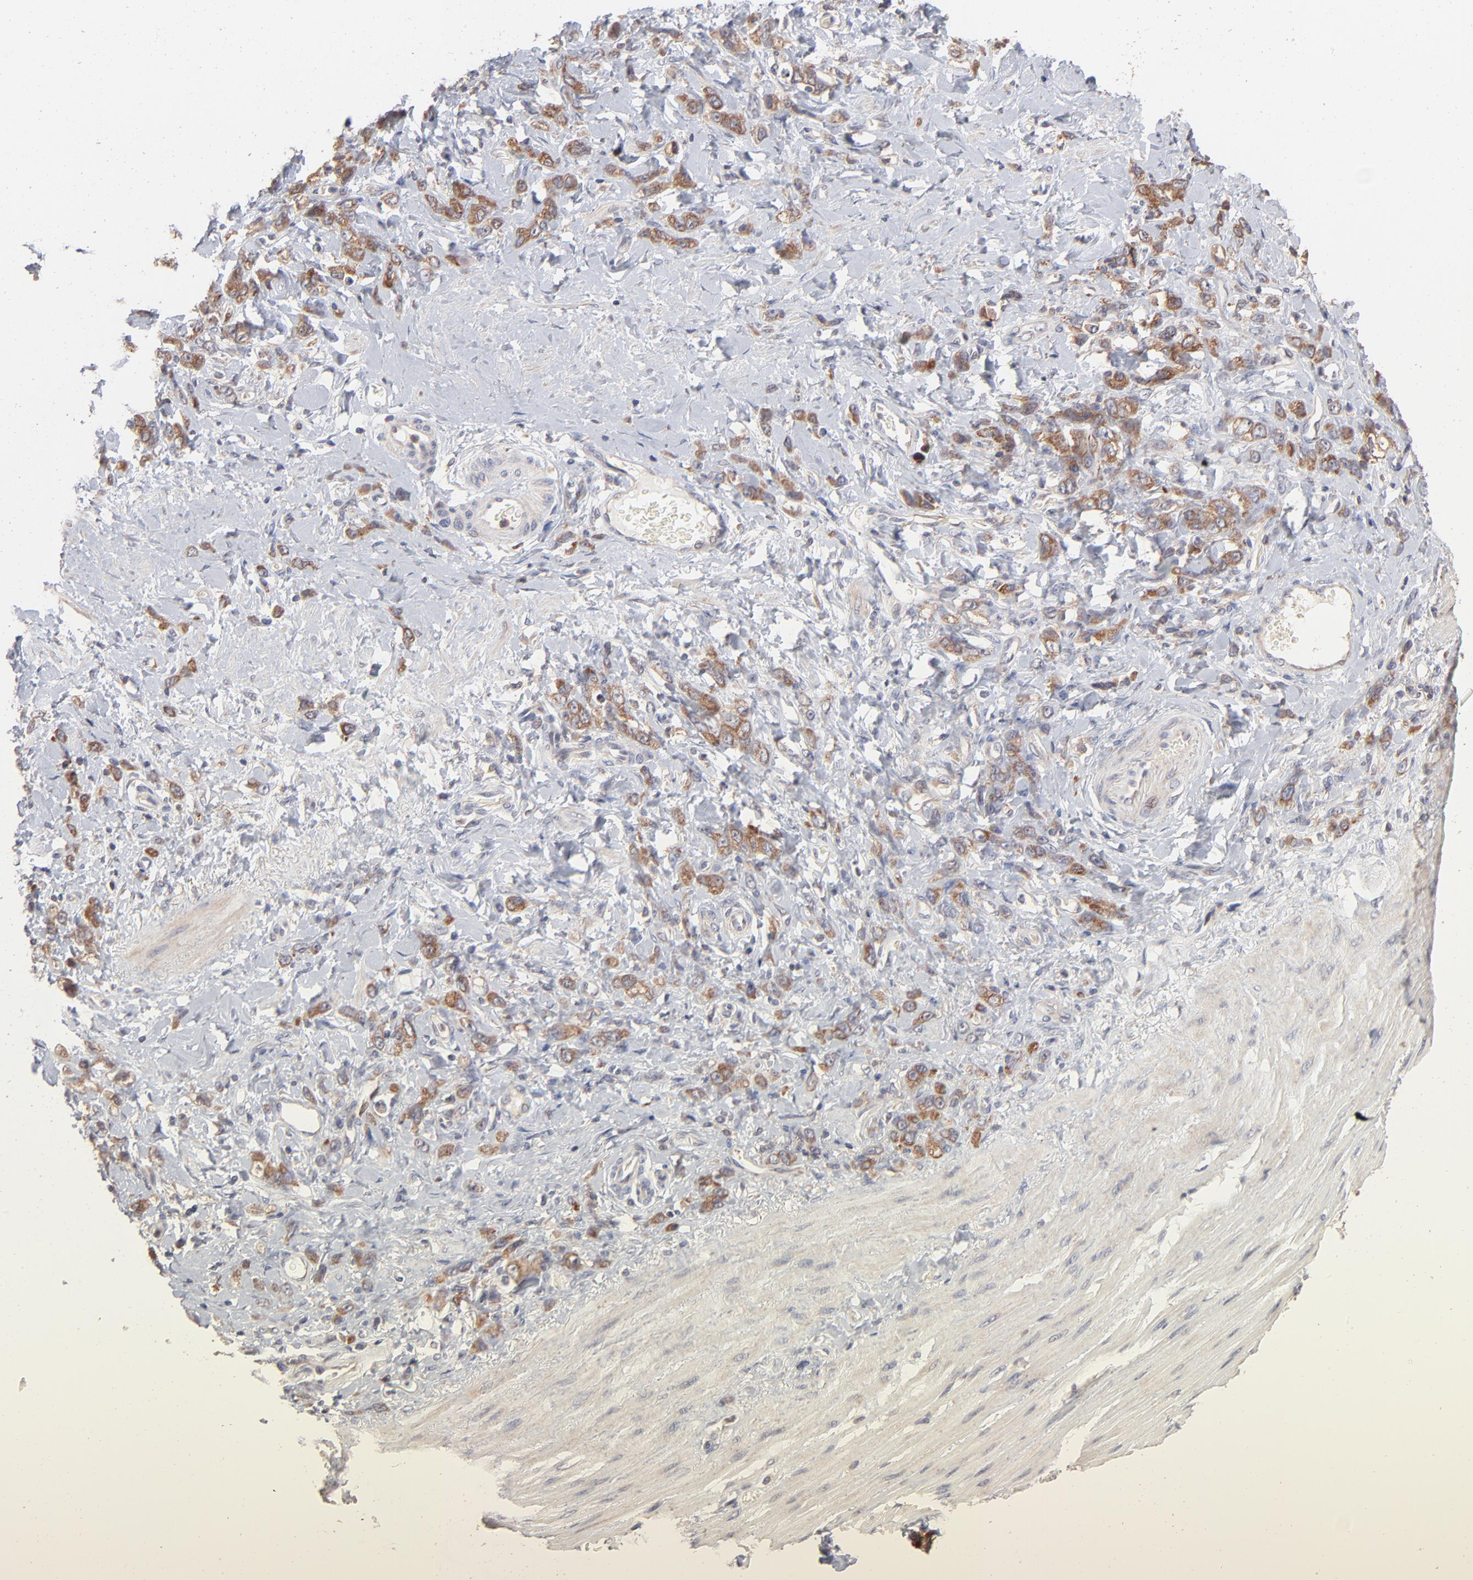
{"staining": {"intensity": "moderate", "quantity": ">75%", "location": "cytoplasmic/membranous"}, "tissue": "stomach cancer", "cell_type": "Tumor cells", "image_type": "cancer", "snomed": [{"axis": "morphology", "description": "Normal tissue, NOS"}, {"axis": "morphology", "description": "Adenocarcinoma, NOS"}, {"axis": "topography", "description": "Stomach"}], "caption": "The photomicrograph reveals staining of stomach cancer, revealing moderate cytoplasmic/membranous protein positivity (brown color) within tumor cells. (Brightfield microscopy of DAB IHC at high magnification).", "gene": "IVNS1ABP", "patient": {"sex": "male", "age": 82}}